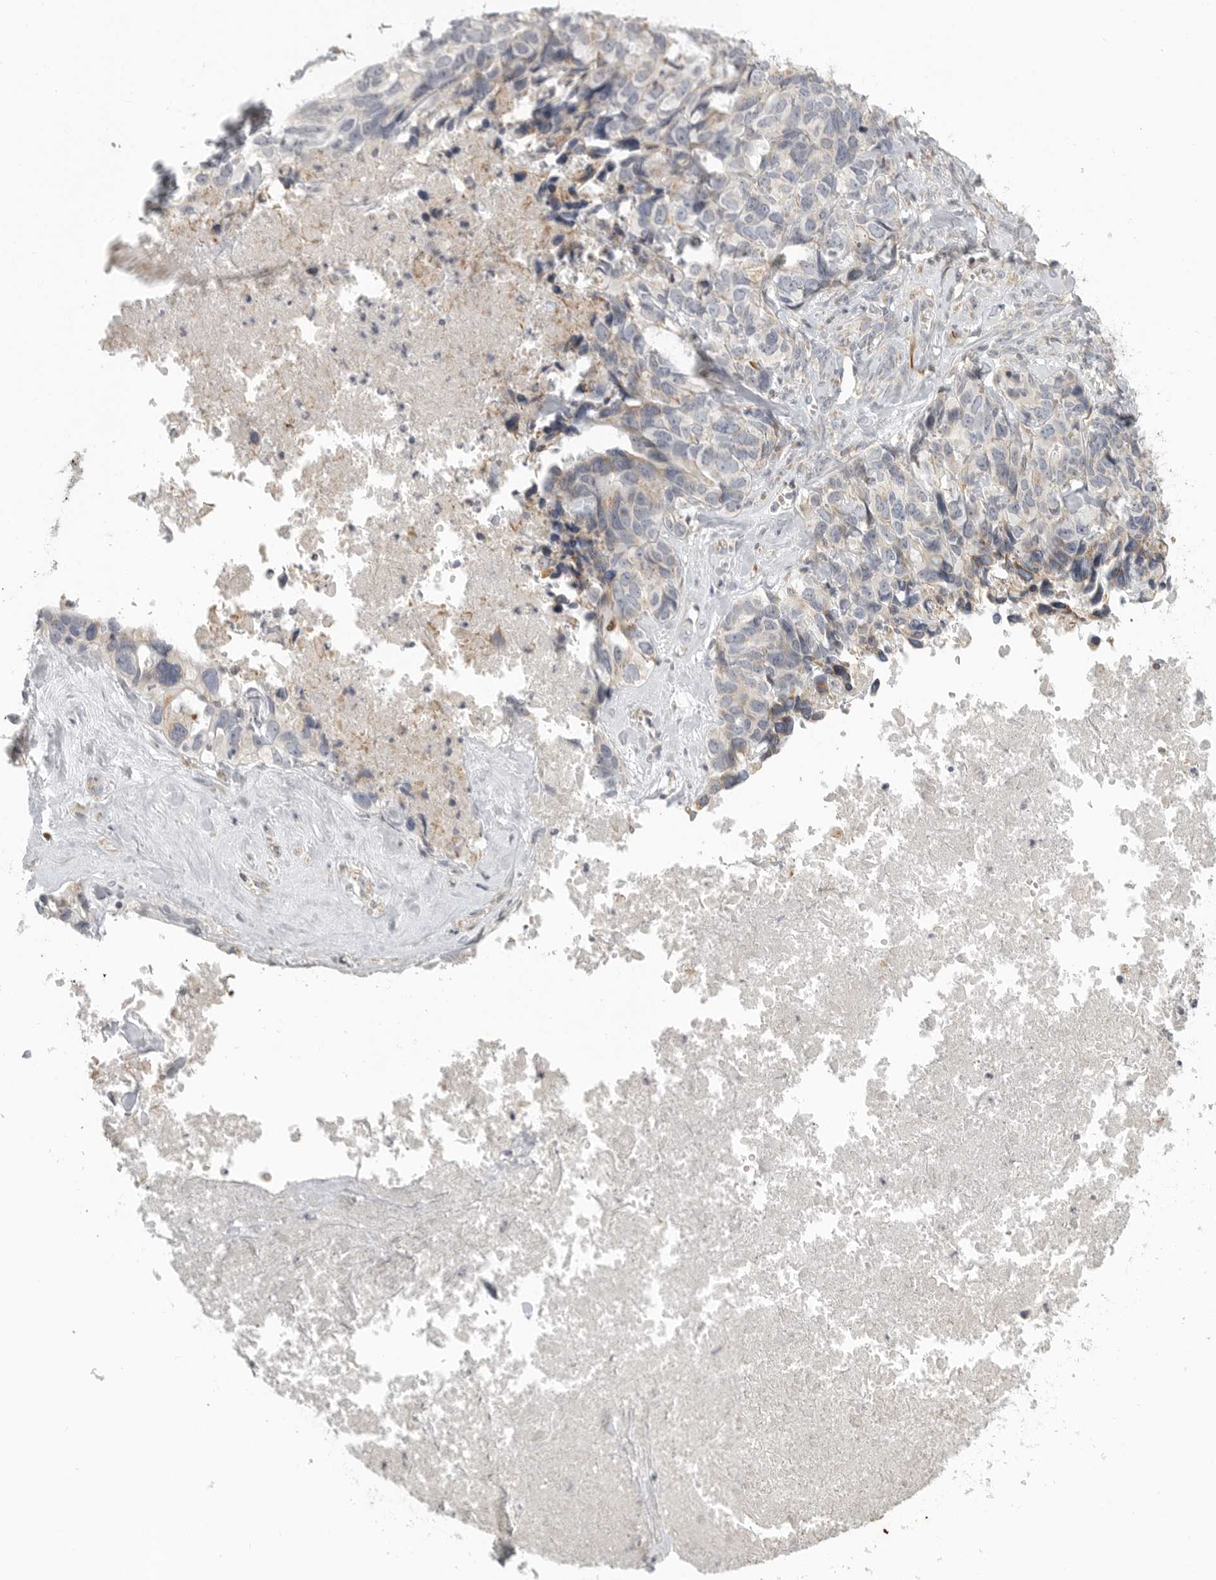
{"staining": {"intensity": "weak", "quantity": "<25%", "location": "cytoplasmic/membranous"}, "tissue": "ovarian cancer", "cell_type": "Tumor cells", "image_type": "cancer", "snomed": [{"axis": "morphology", "description": "Cystadenocarcinoma, serous, NOS"}, {"axis": "topography", "description": "Ovary"}], "caption": "IHC micrograph of serous cystadenocarcinoma (ovarian) stained for a protein (brown), which reveals no expression in tumor cells.", "gene": "RXFP3", "patient": {"sex": "female", "age": 79}}